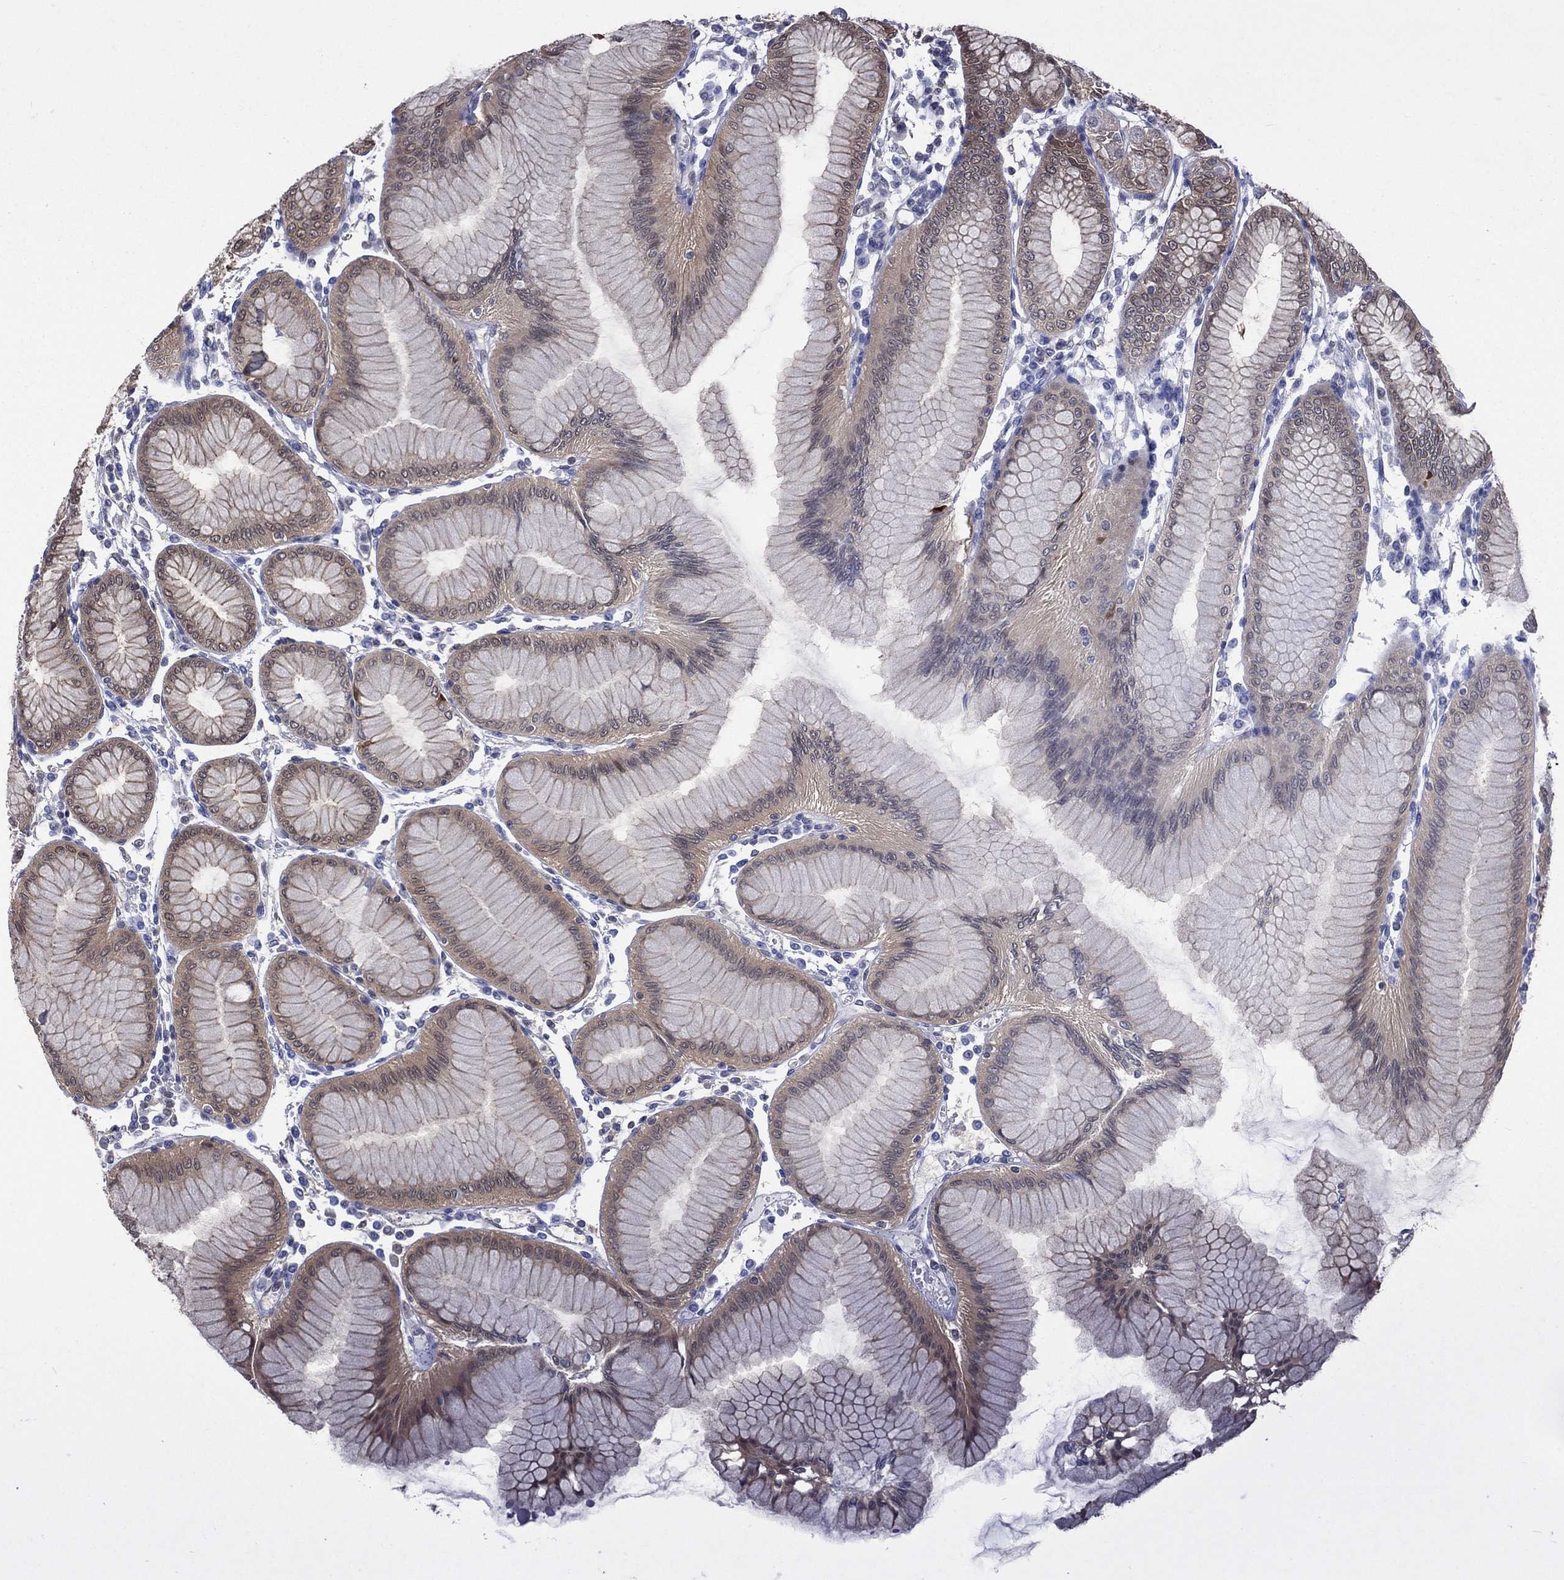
{"staining": {"intensity": "strong", "quantity": "<25%", "location": "cytoplasmic/membranous,nuclear"}, "tissue": "stomach", "cell_type": "Glandular cells", "image_type": "normal", "snomed": [{"axis": "morphology", "description": "Normal tissue, NOS"}, {"axis": "topography", "description": "Stomach"}], "caption": "IHC micrograph of benign stomach stained for a protein (brown), which shows medium levels of strong cytoplasmic/membranous,nuclear expression in about <25% of glandular cells.", "gene": "MTAP", "patient": {"sex": "female", "age": 57}}